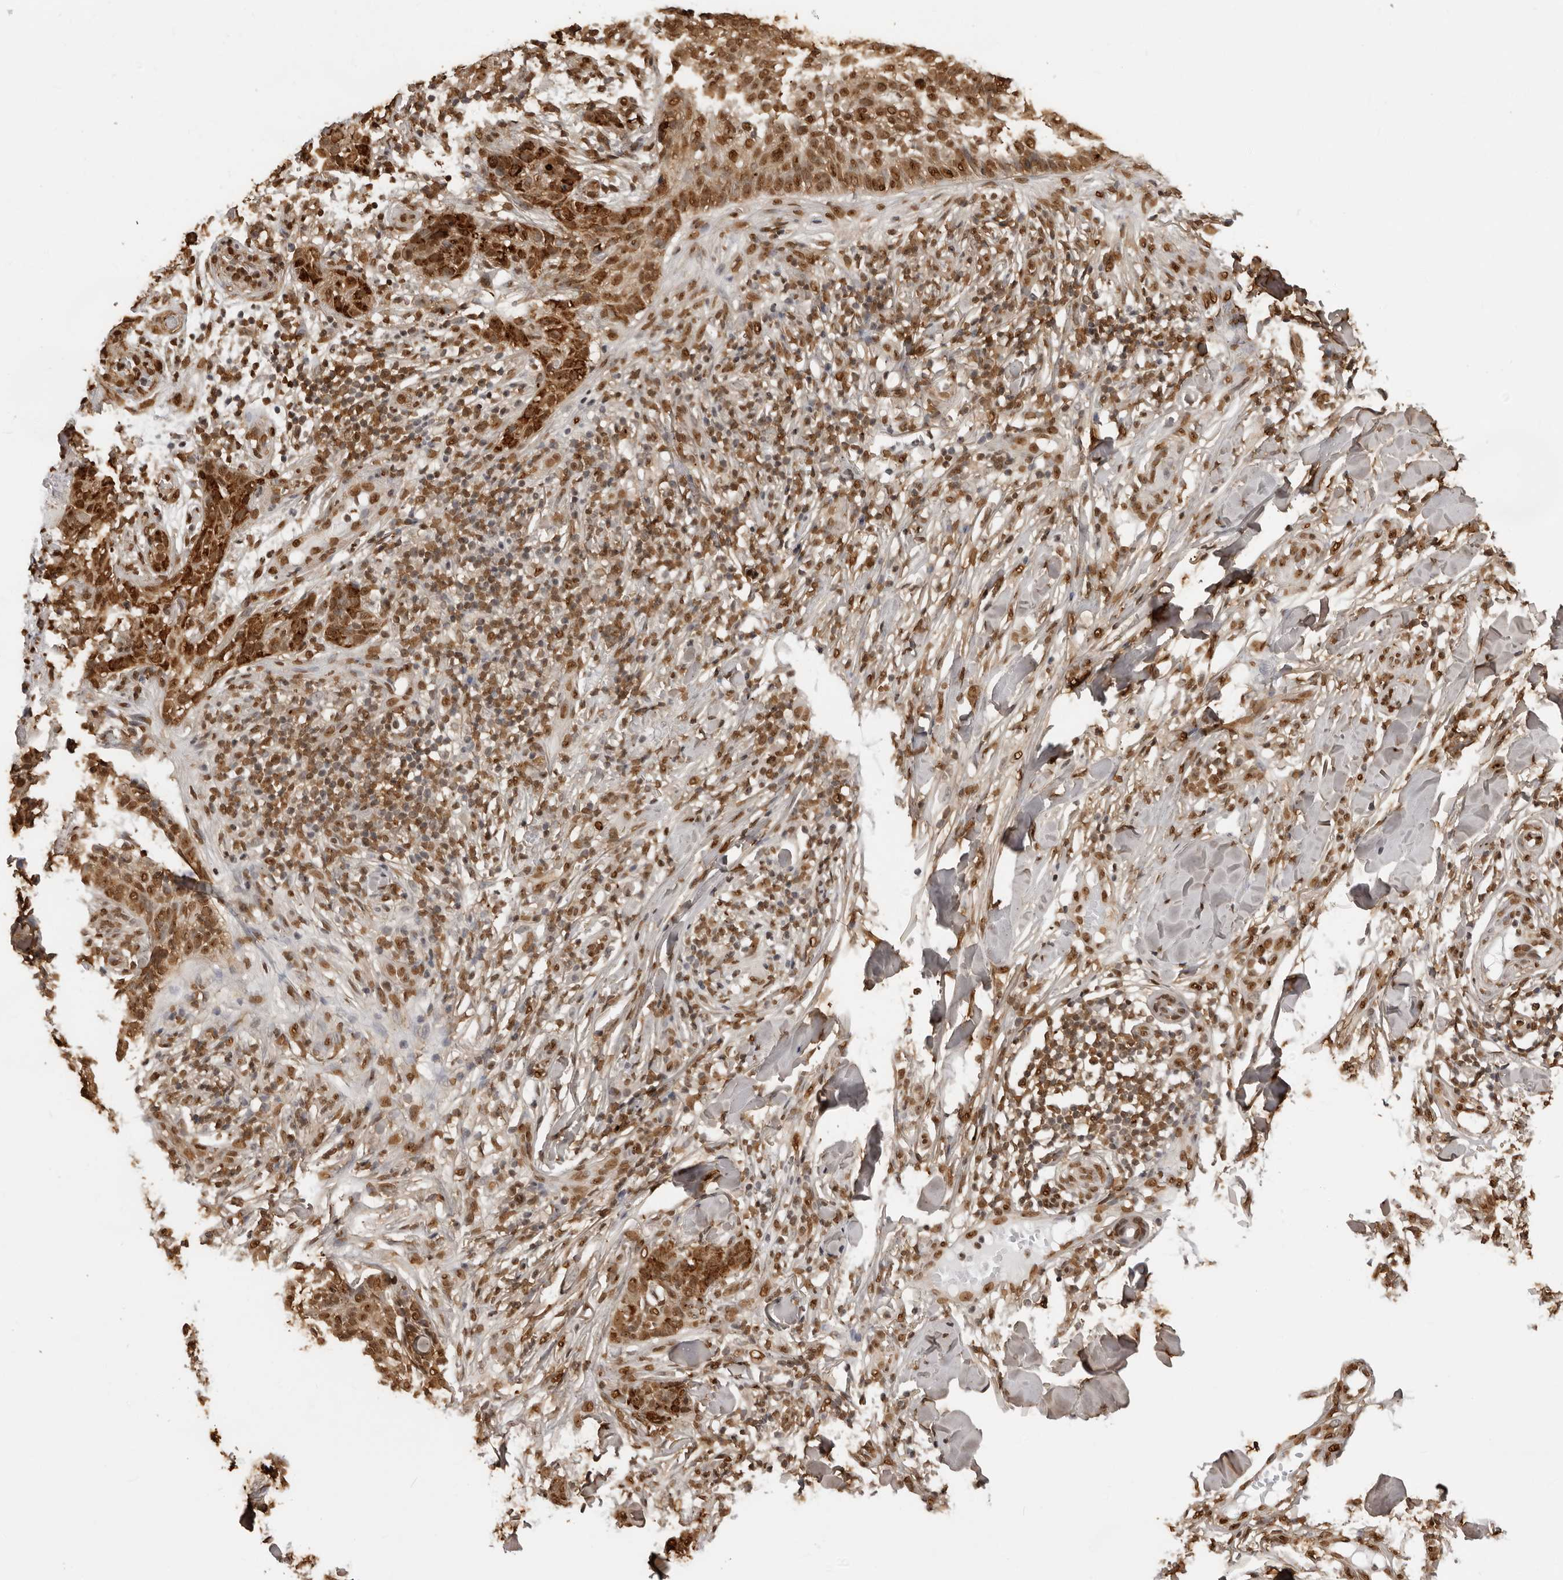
{"staining": {"intensity": "moderate", "quantity": ">75%", "location": "cytoplasmic/membranous,nuclear"}, "tissue": "skin cancer", "cell_type": "Tumor cells", "image_type": "cancer", "snomed": [{"axis": "morphology", "description": "Normal tissue, NOS"}, {"axis": "morphology", "description": "Basal cell carcinoma"}, {"axis": "topography", "description": "Skin"}], "caption": "This is a micrograph of IHC staining of skin cancer, which shows moderate positivity in the cytoplasmic/membranous and nuclear of tumor cells.", "gene": "ZFP91", "patient": {"sex": "male", "age": 67}}